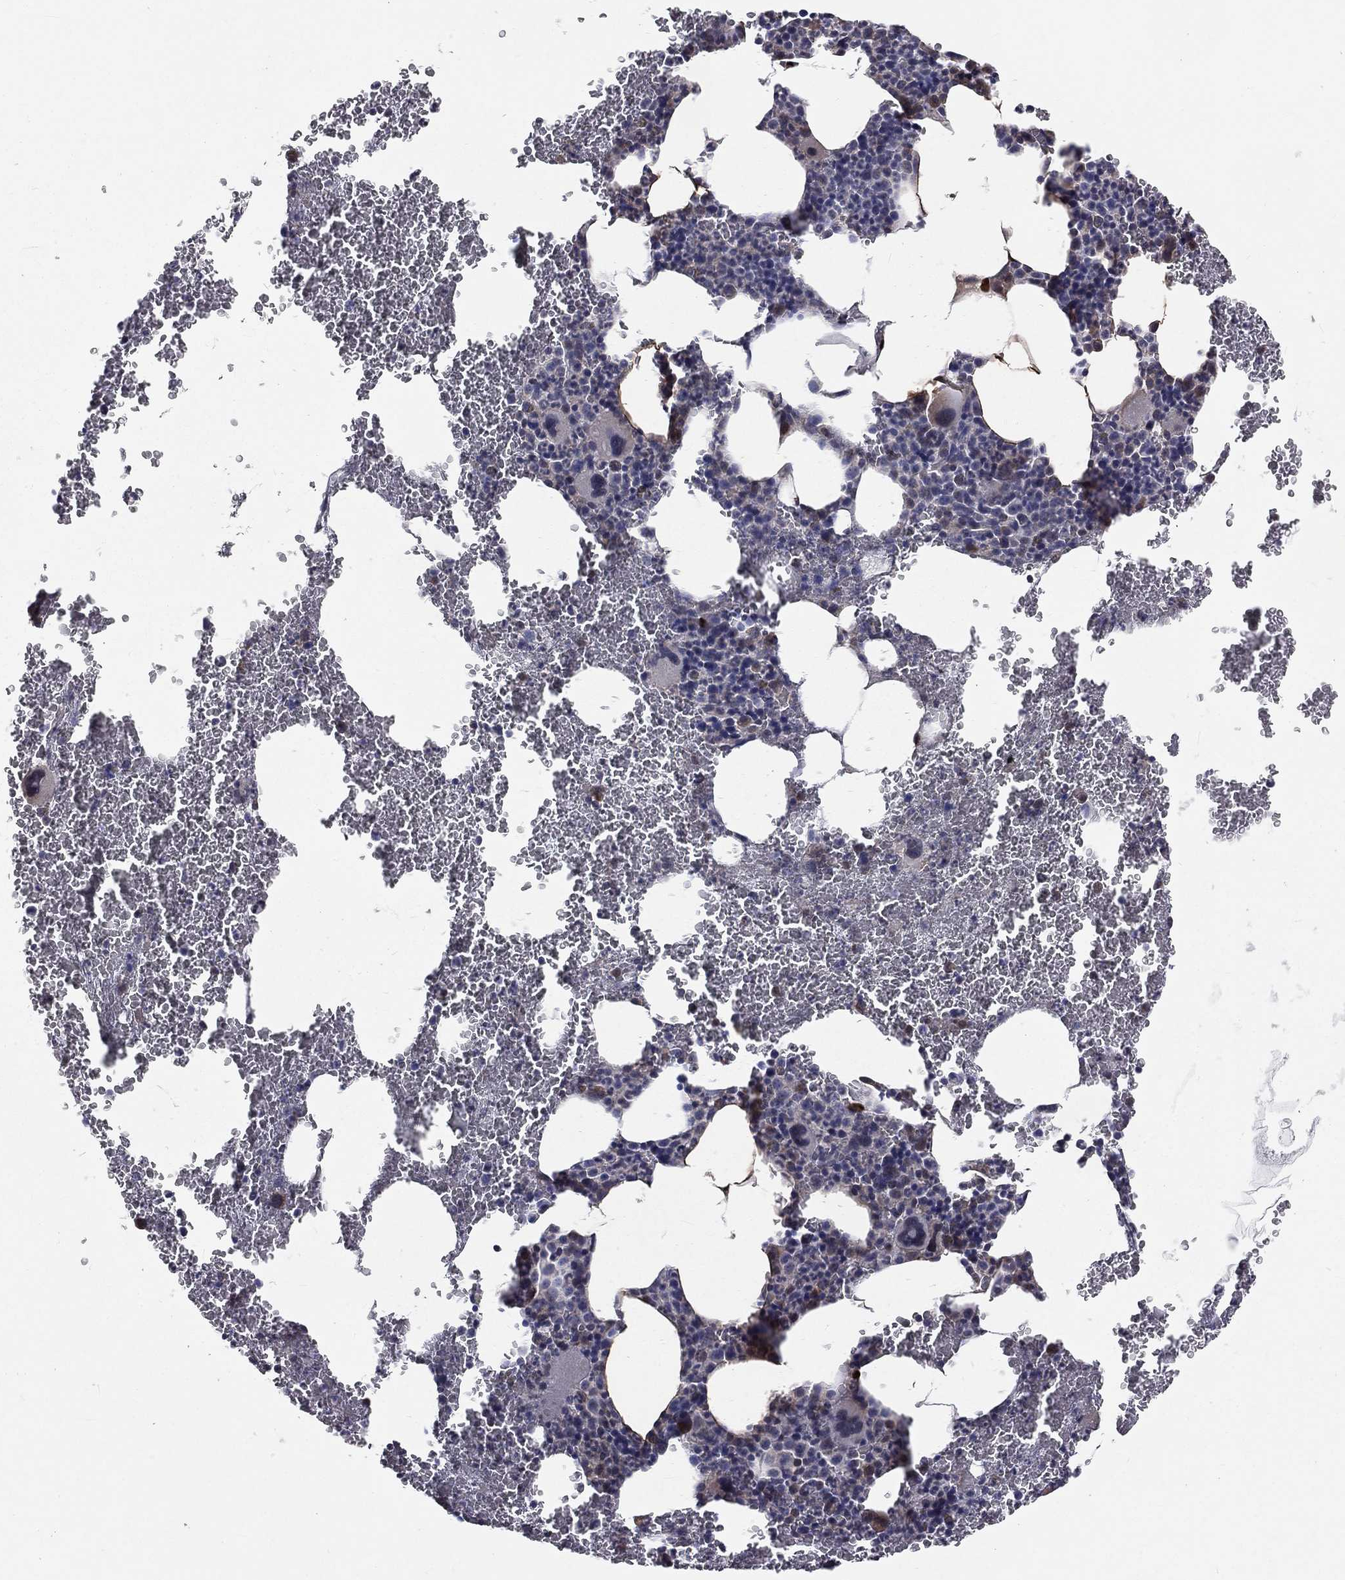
{"staining": {"intensity": "moderate", "quantity": "<25%", "location": "cytoplasmic/membranous"}, "tissue": "bone marrow", "cell_type": "Hematopoietic cells", "image_type": "normal", "snomed": [{"axis": "morphology", "description": "Normal tissue, NOS"}, {"axis": "topography", "description": "Bone marrow"}], "caption": "Bone marrow stained for a protein demonstrates moderate cytoplasmic/membranous positivity in hematopoietic cells. The protein is shown in brown color, while the nuclei are stained blue.", "gene": "GPD1", "patient": {"sex": "male", "age": 91}}